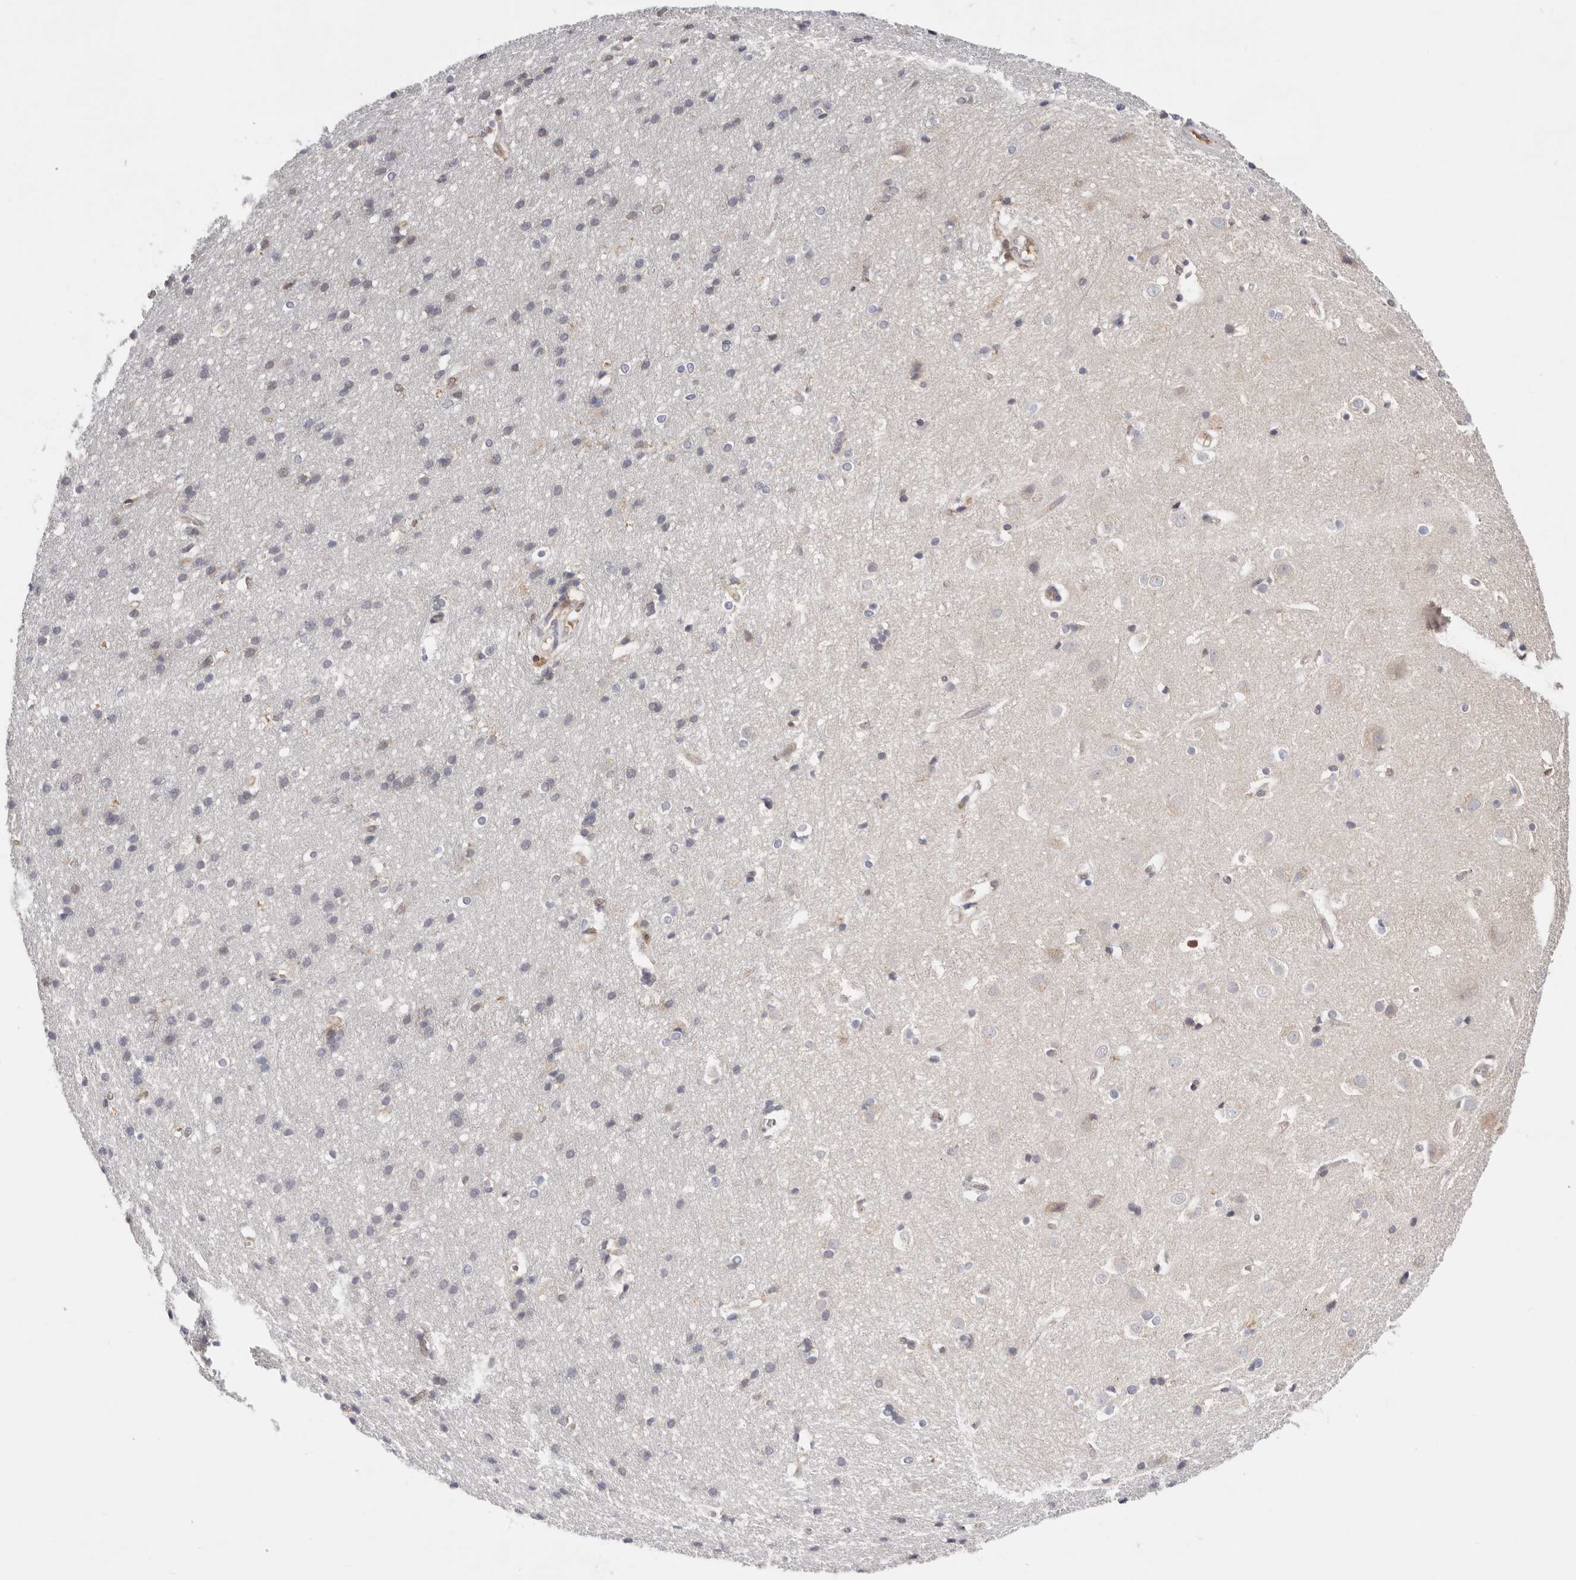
{"staining": {"intensity": "weak", "quantity": "25%-75%", "location": "cytoplasmic/membranous"}, "tissue": "cerebral cortex", "cell_type": "Endothelial cells", "image_type": "normal", "snomed": [{"axis": "morphology", "description": "Normal tissue, NOS"}, {"axis": "topography", "description": "Cerebral cortex"}], "caption": "Endothelial cells reveal low levels of weak cytoplasmic/membranous expression in about 25%-75% of cells in unremarkable cerebral cortex.", "gene": "RNF213", "patient": {"sex": "male", "age": 54}}